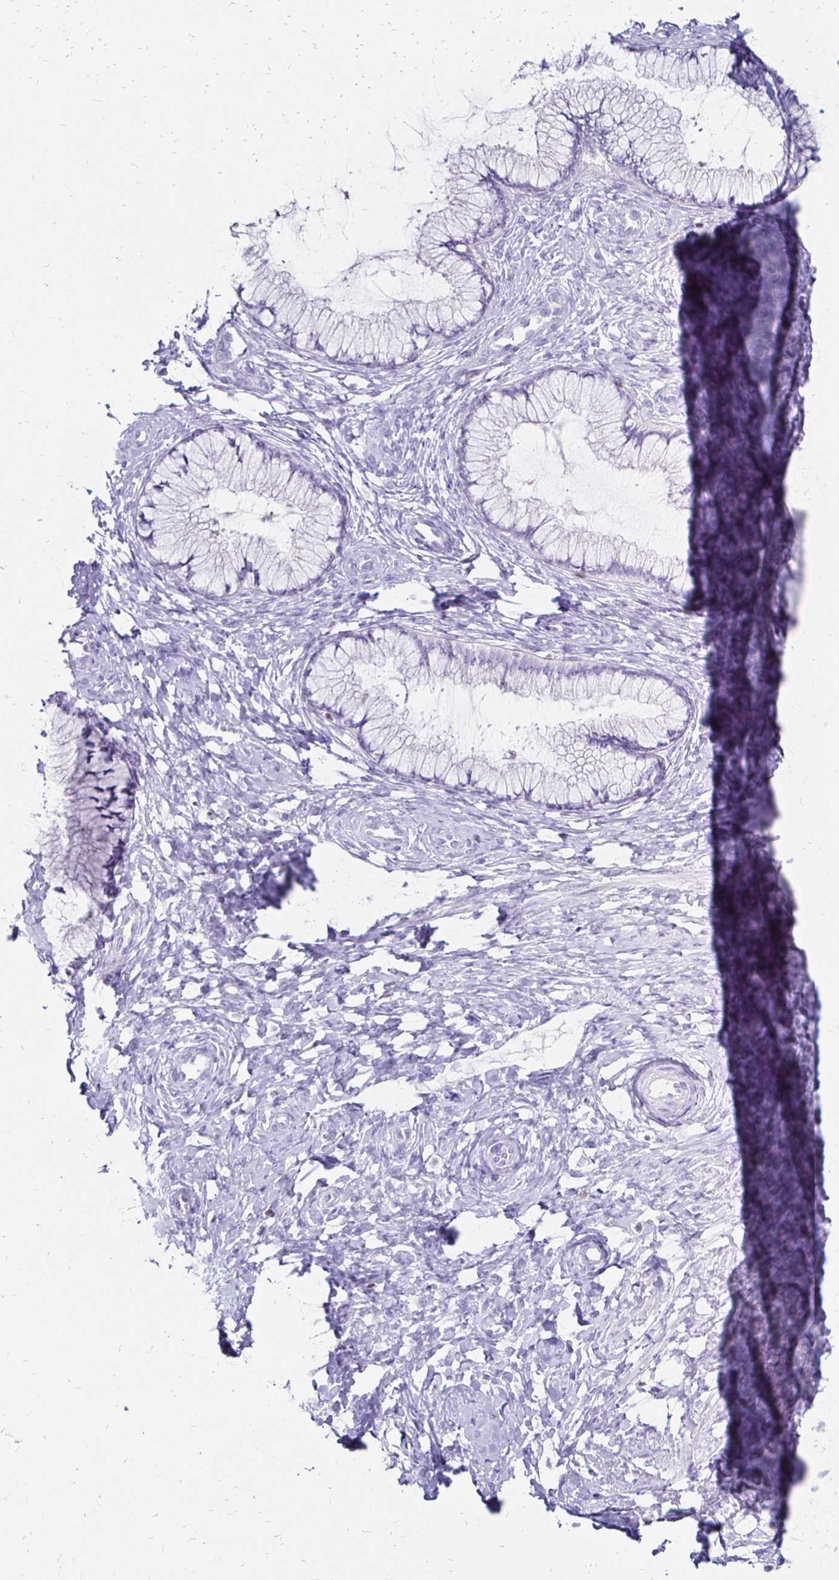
{"staining": {"intensity": "negative", "quantity": "none", "location": "none"}, "tissue": "cervix", "cell_type": "Glandular cells", "image_type": "normal", "snomed": [{"axis": "morphology", "description": "Normal tissue, NOS"}, {"axis": "topography", "description": "Cervix"}], "caption": "DAB (3,3'-diaminobenzidine) immunohistochemical staining of benign cervix shows no significant expression in glandular cells.", "gene": "IKZF1", "patient": {"sex": "female", "age": 37}}